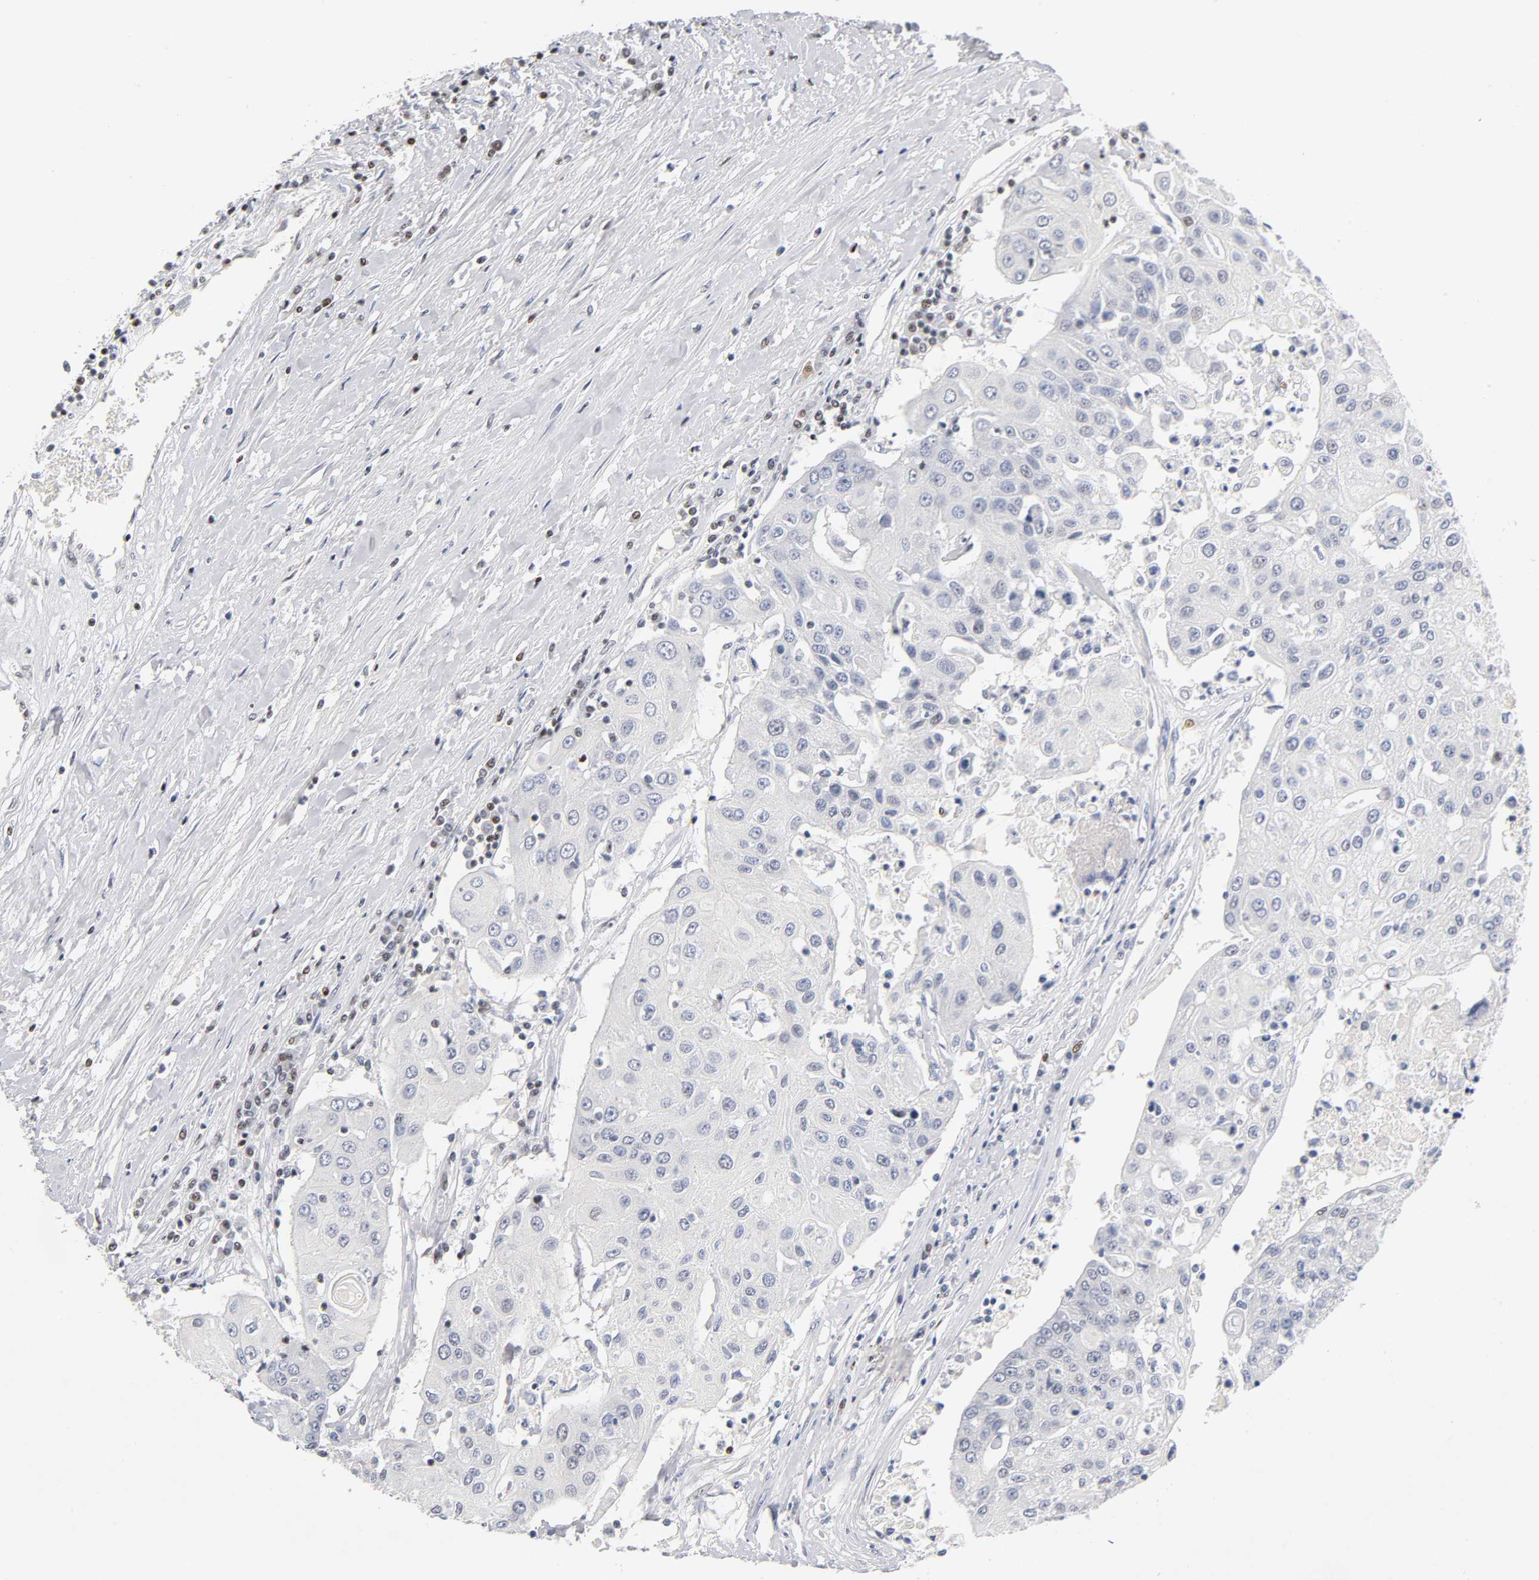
{"staining": {"intensity": "negative", "quantity": "none", "location": "none"}, "tissue": "urothelial cancer", "cell_type": "Tumor cells", "image_type": "cancer", "snomed": [{"axis": "morphology", "description": "Urothelial carcinoma, High grade"}, {"axis": "topography", "description": "Urinary bladder"}], "caption": "Tumor cells are negative for protein expression in human urothelial cancer. The staining was performed using DAB (3,3'-diaminobenzidine) to visualize the protein expression in brown, while the nuclei were stained in blue with hematoxylin (Magnification: 20x).", "gene": "SP3", "patient": {"sex": "female", "age": 85}}